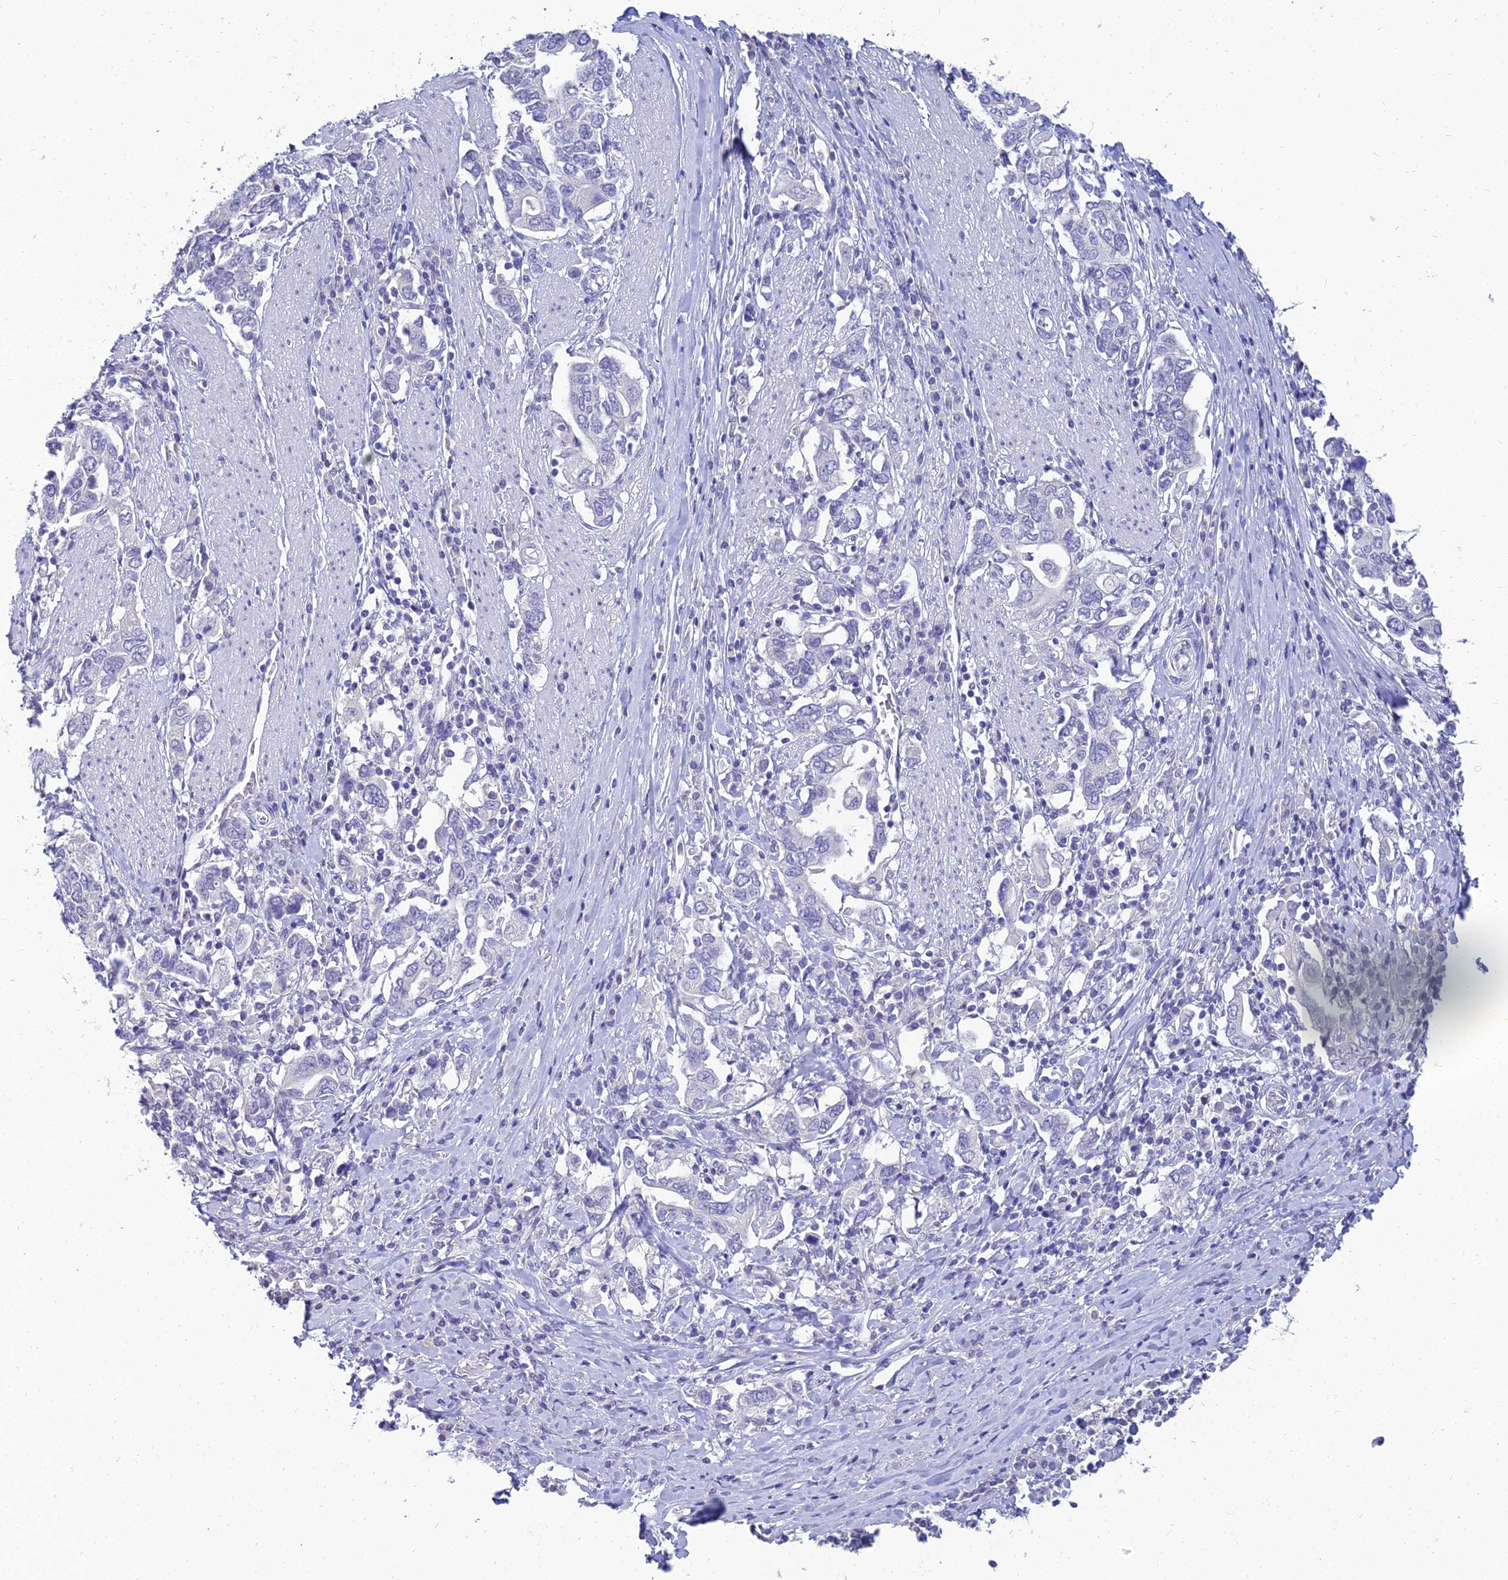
{"staining": {"intensity": "negative", "quantity": "none", "location": "none"}, "tissue": "stomach cancer", "cell_type": "Tumor cells", "image_type": "cancer", "snomed": [{"axis": "morphology", "description": "Adenocarcinoma, NOS"}, {"axis": "topography", "description": "Stomach, upper"}, {"axis": "topography", "description": "Stomach"}], "caption": "Immunohistochemistry (IHC) of human stomach adenocarcinoma shows no positivity in tumor cells.", "gene": "NPY", "patient": {"sex": "male", "age": 62}}